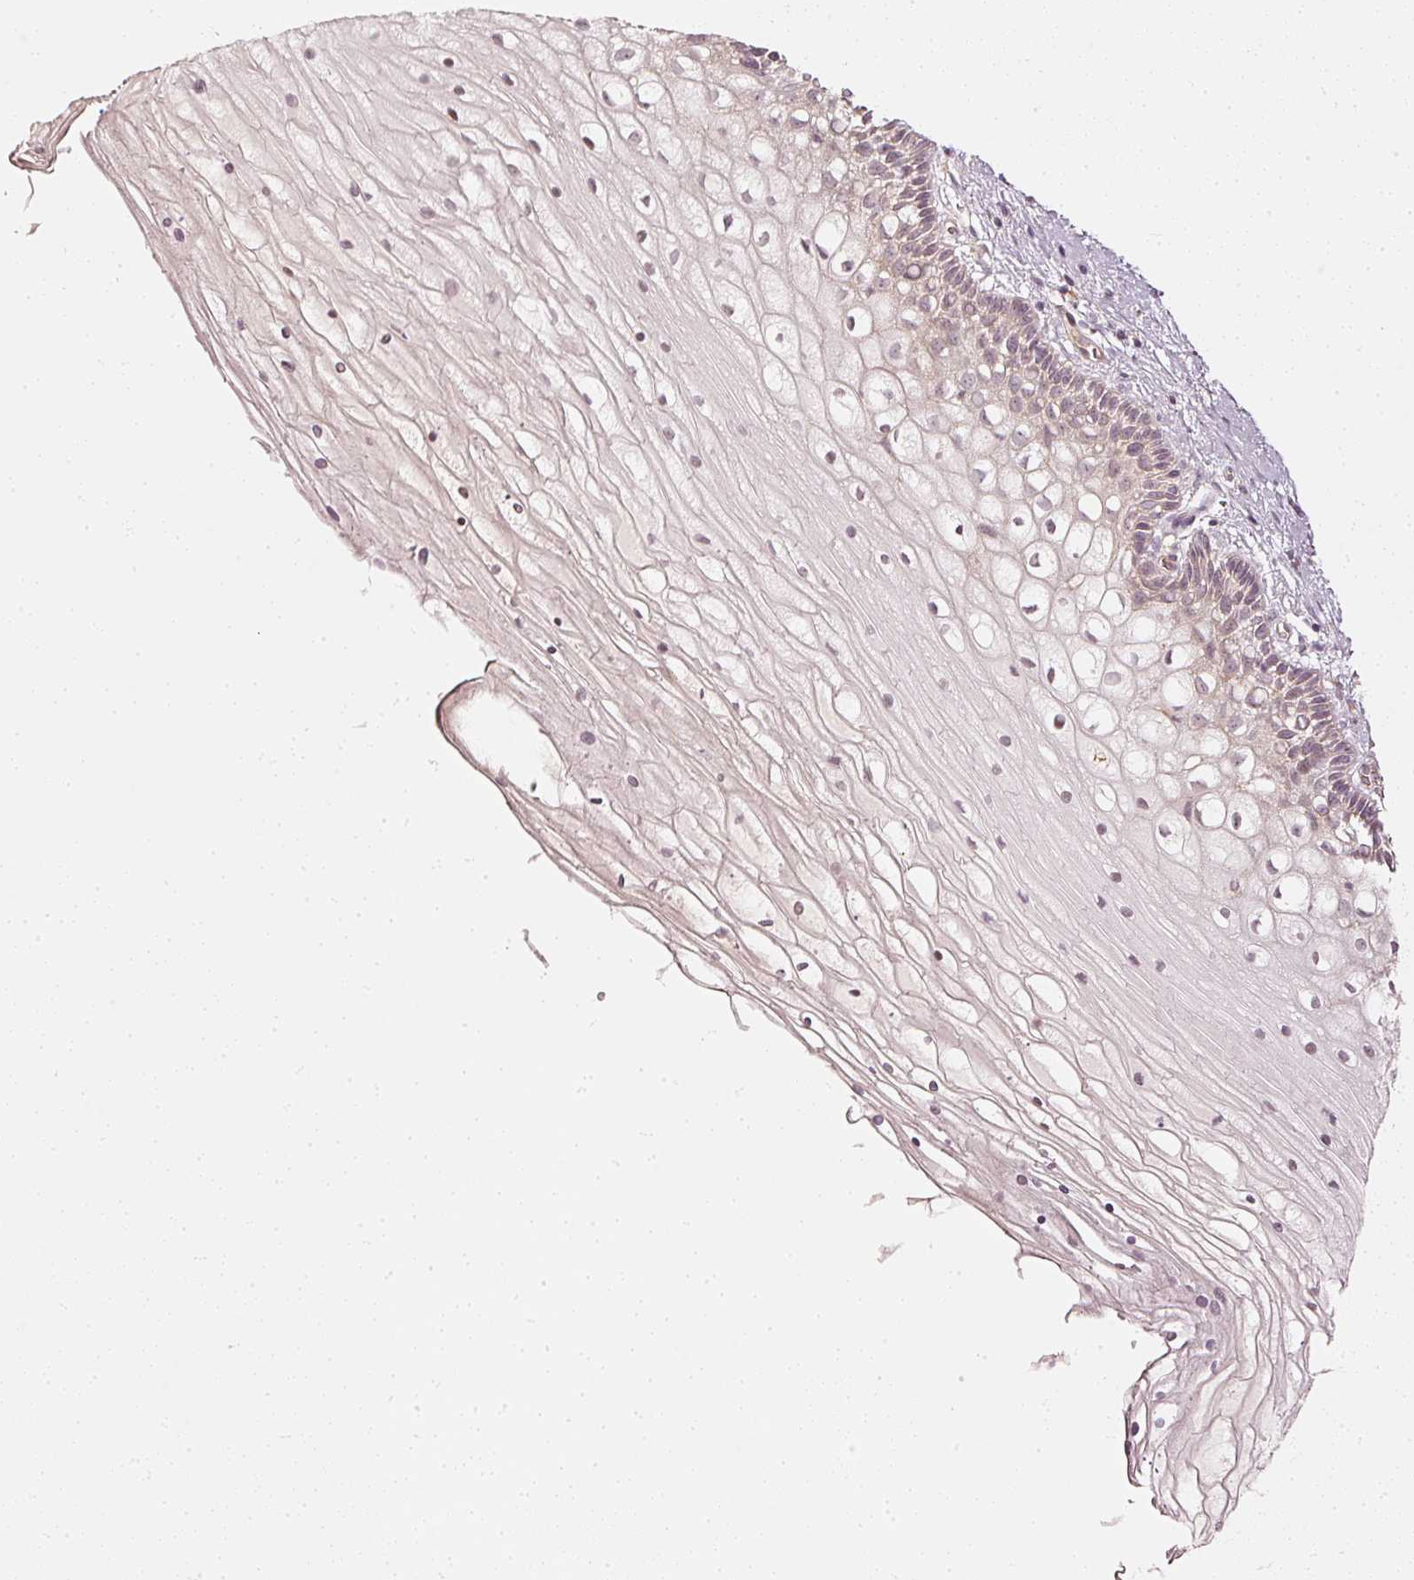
{"staining": {"intensity": "weak", "quantity": "<25%", "location": "cytoplasmic/membranous"}, "tissue": "cervix", "cell_type": "Glandular cells", "image_type": "normal", "snomed": [{"axis": "morphology", "description": "Normal tissue, NOS"}, {"axis": "topography", "description": "Cervix"}], "caption": "Immunohistochemistry micrograph of unremarkable cervix: human cervix stained with DAB (3,3'-diaminobenzidine) displays no significant protein expression in glandular cells.", "gene": "DRD2", "patient": {"sex": "female", "age": 36}}